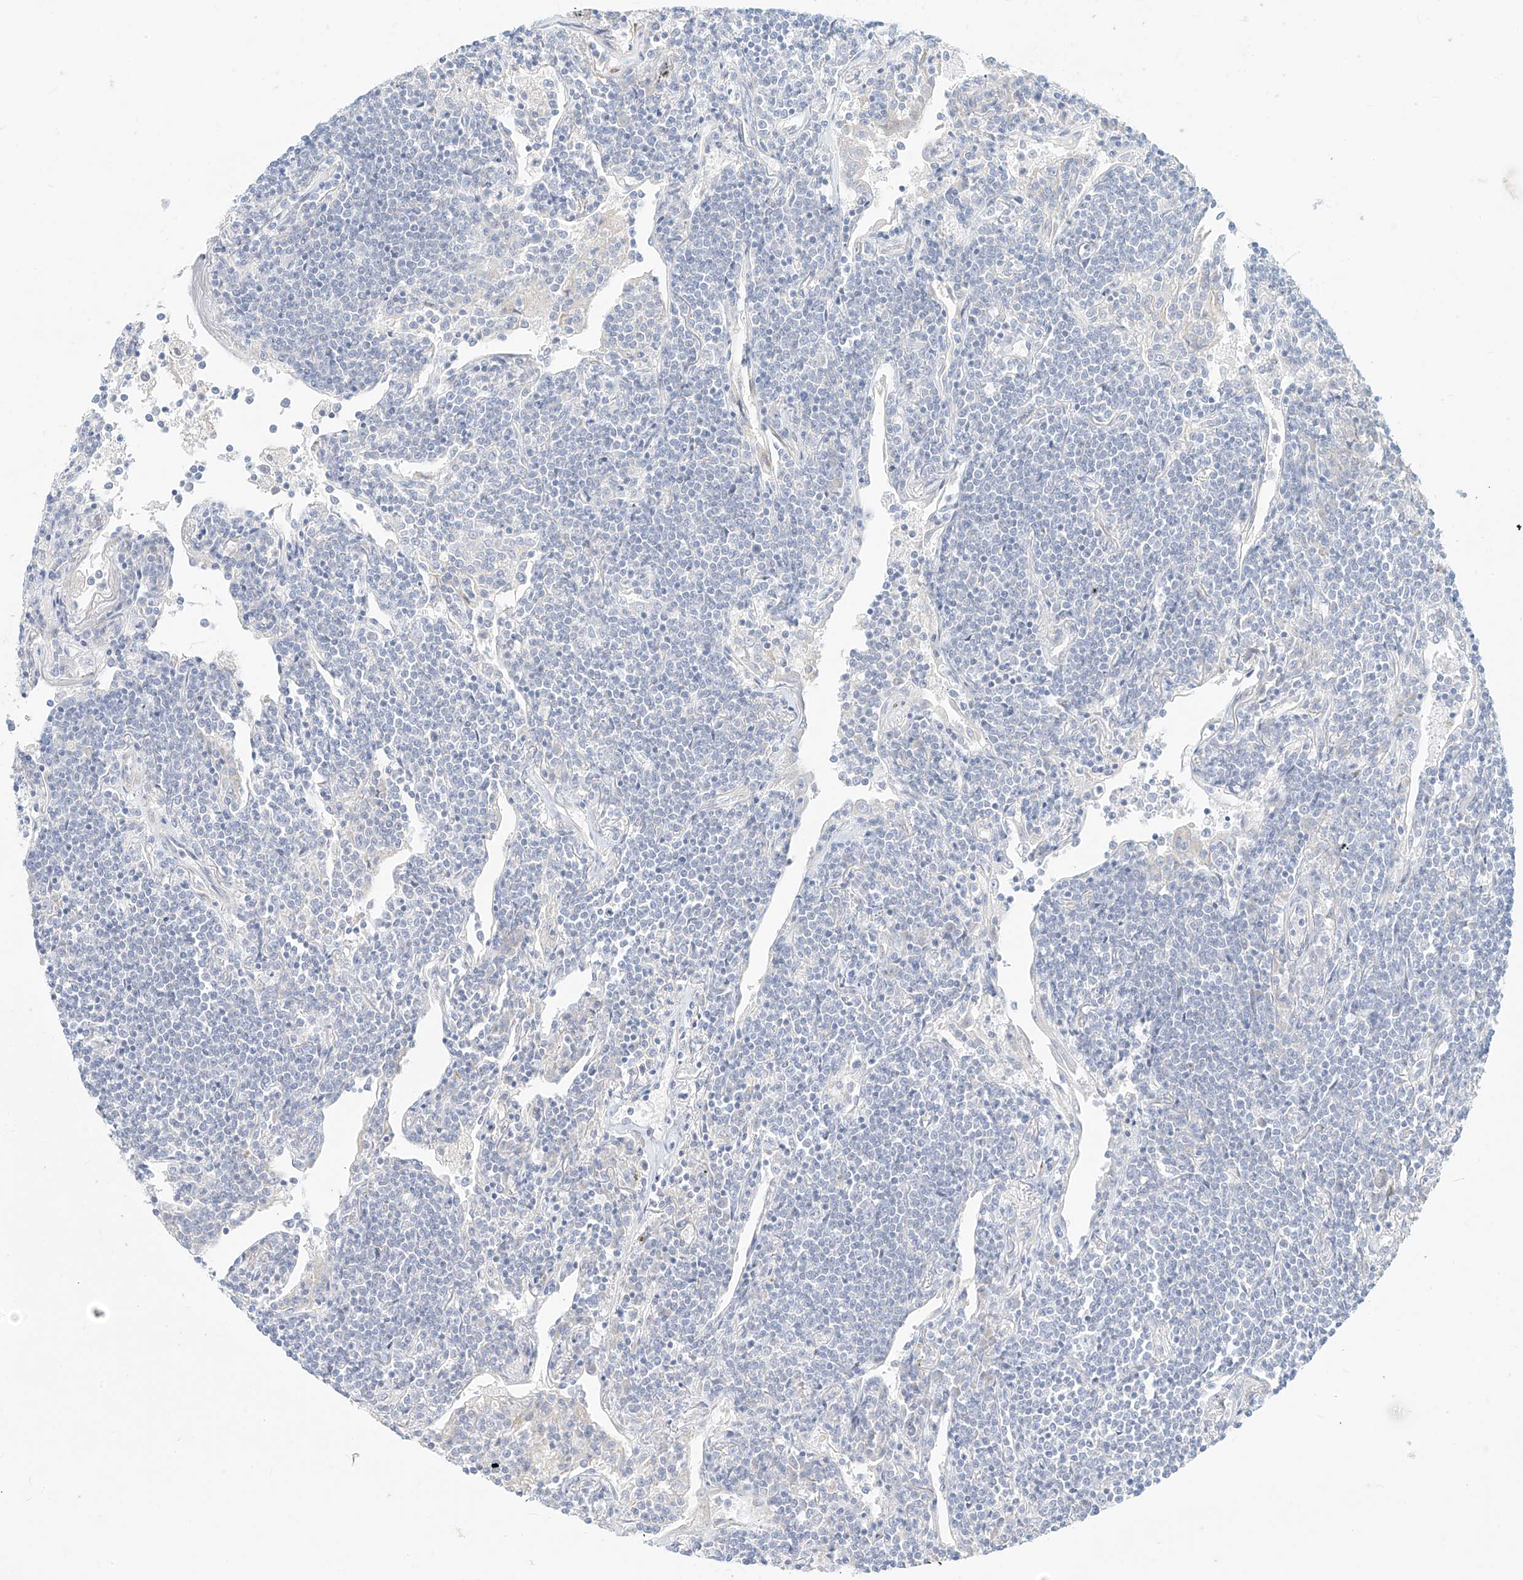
{"staining": {"intensity": "negative", "quantity": "none", "location": "none"}, "tissue": "lymphoma", "cell_type": "Tumor cells", "image_type": "cancer", "snomed": [{"axis": "morphology", "description": "Malignant lymphoma, non-Hodgkin's type, Low grade"}, {"axis": "topography", "description": "Lung"}], "caption": "High magnification brightfield microscopy of malignant lymphoma, non-Hodgkin's type (low-grade) stained with DAB (3,3'-diaminobenzidine) (brown) and counterstained with hematoxylin (blue): tumor cells show no significant expression.", "gene": "ST3GAL5", "patient": {"sex": "female", "age": 71}}